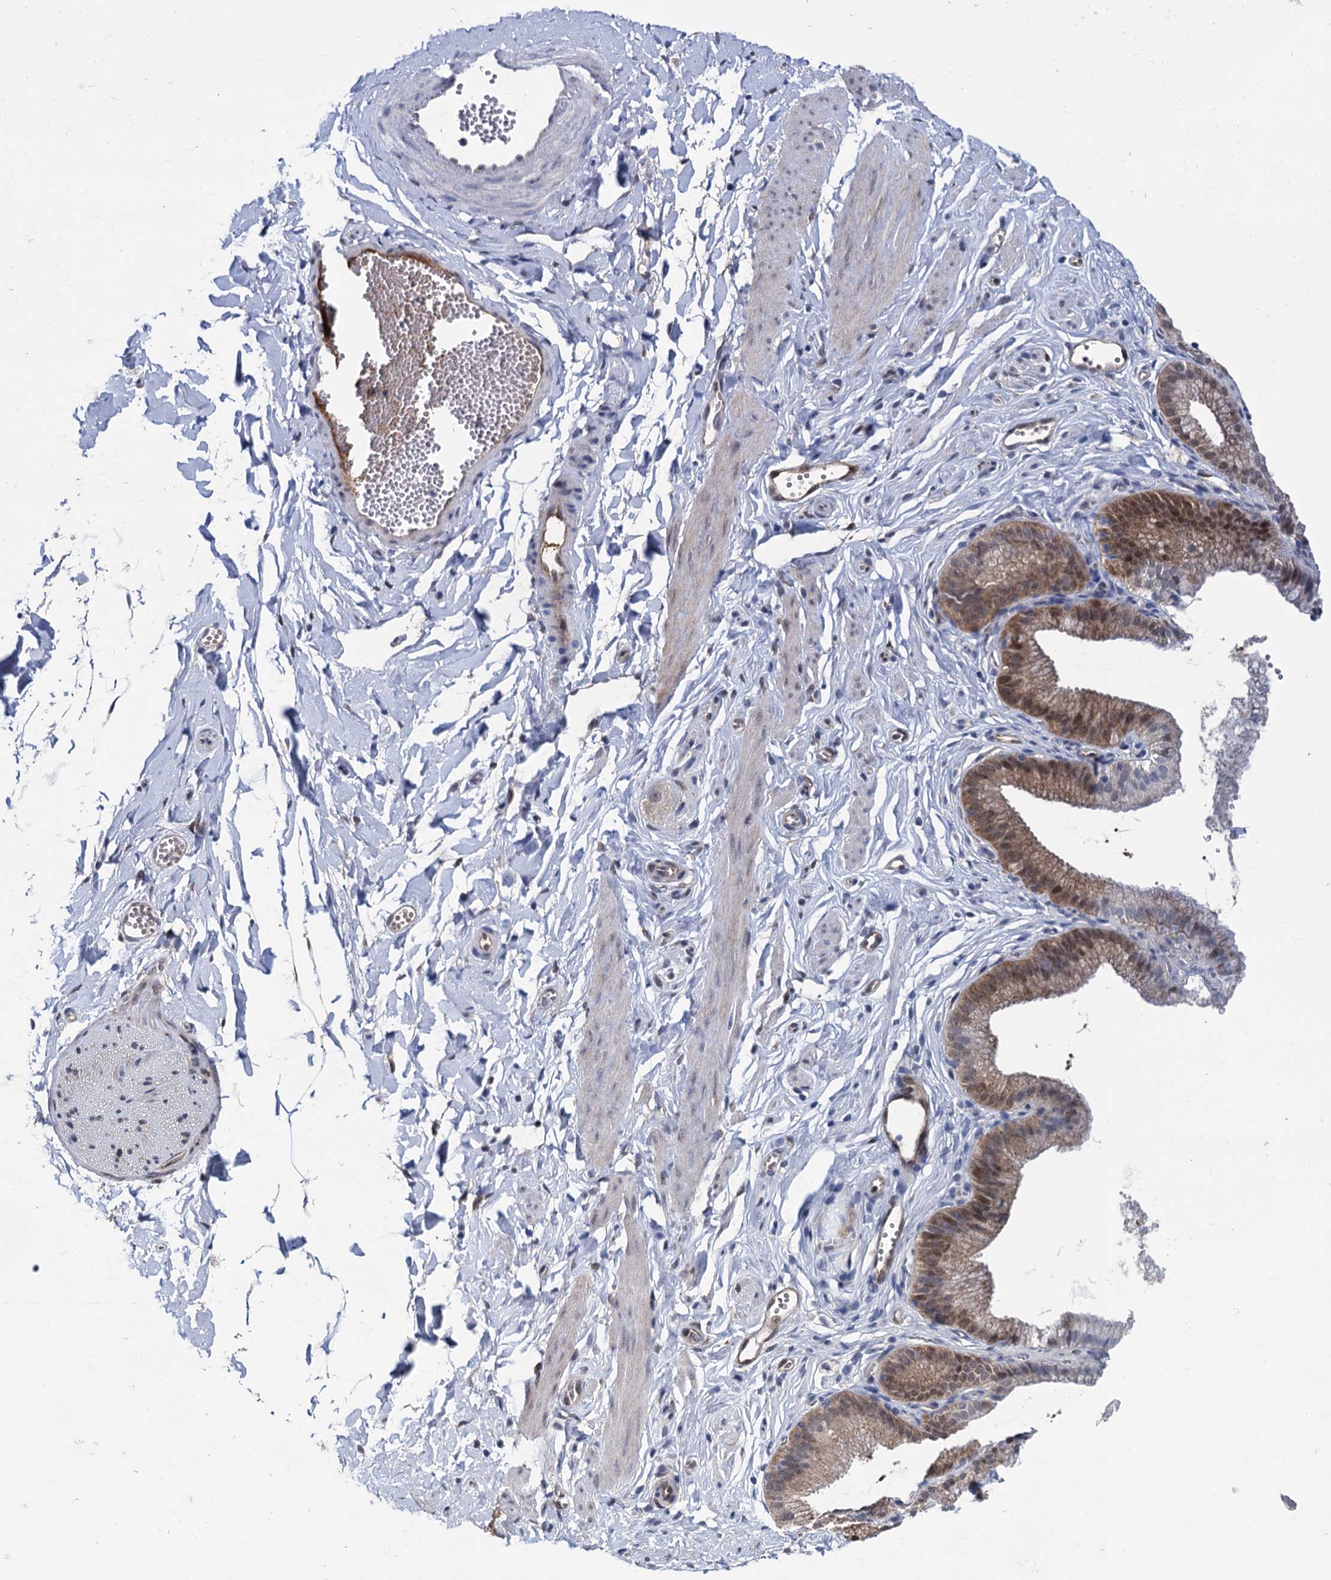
{"staining": {"intensity": "weak", "quantity": "<25%", "location": "nuclear"}, "tissue": "adipose tissue", "cell_type": "Adipocytes", "image_type": "normal", "snomed": [{"axis": "morphology", "description": "Normal tissue, NOS"}, {"axis": "topography", "description": "Gallbladder"}, {"axis": "topography", "description": "Peripheral nerve tissue"}], "caption": "Immunohistochemistry micrograph of unremarkable adipose tissue: human adipose tissue stained with DAB (3,3'-diaminobenzidine) shows no significant protein positivity in adipocytes.", "gene": "GLO1", "patient": {"sex": "male", "age": 38}}